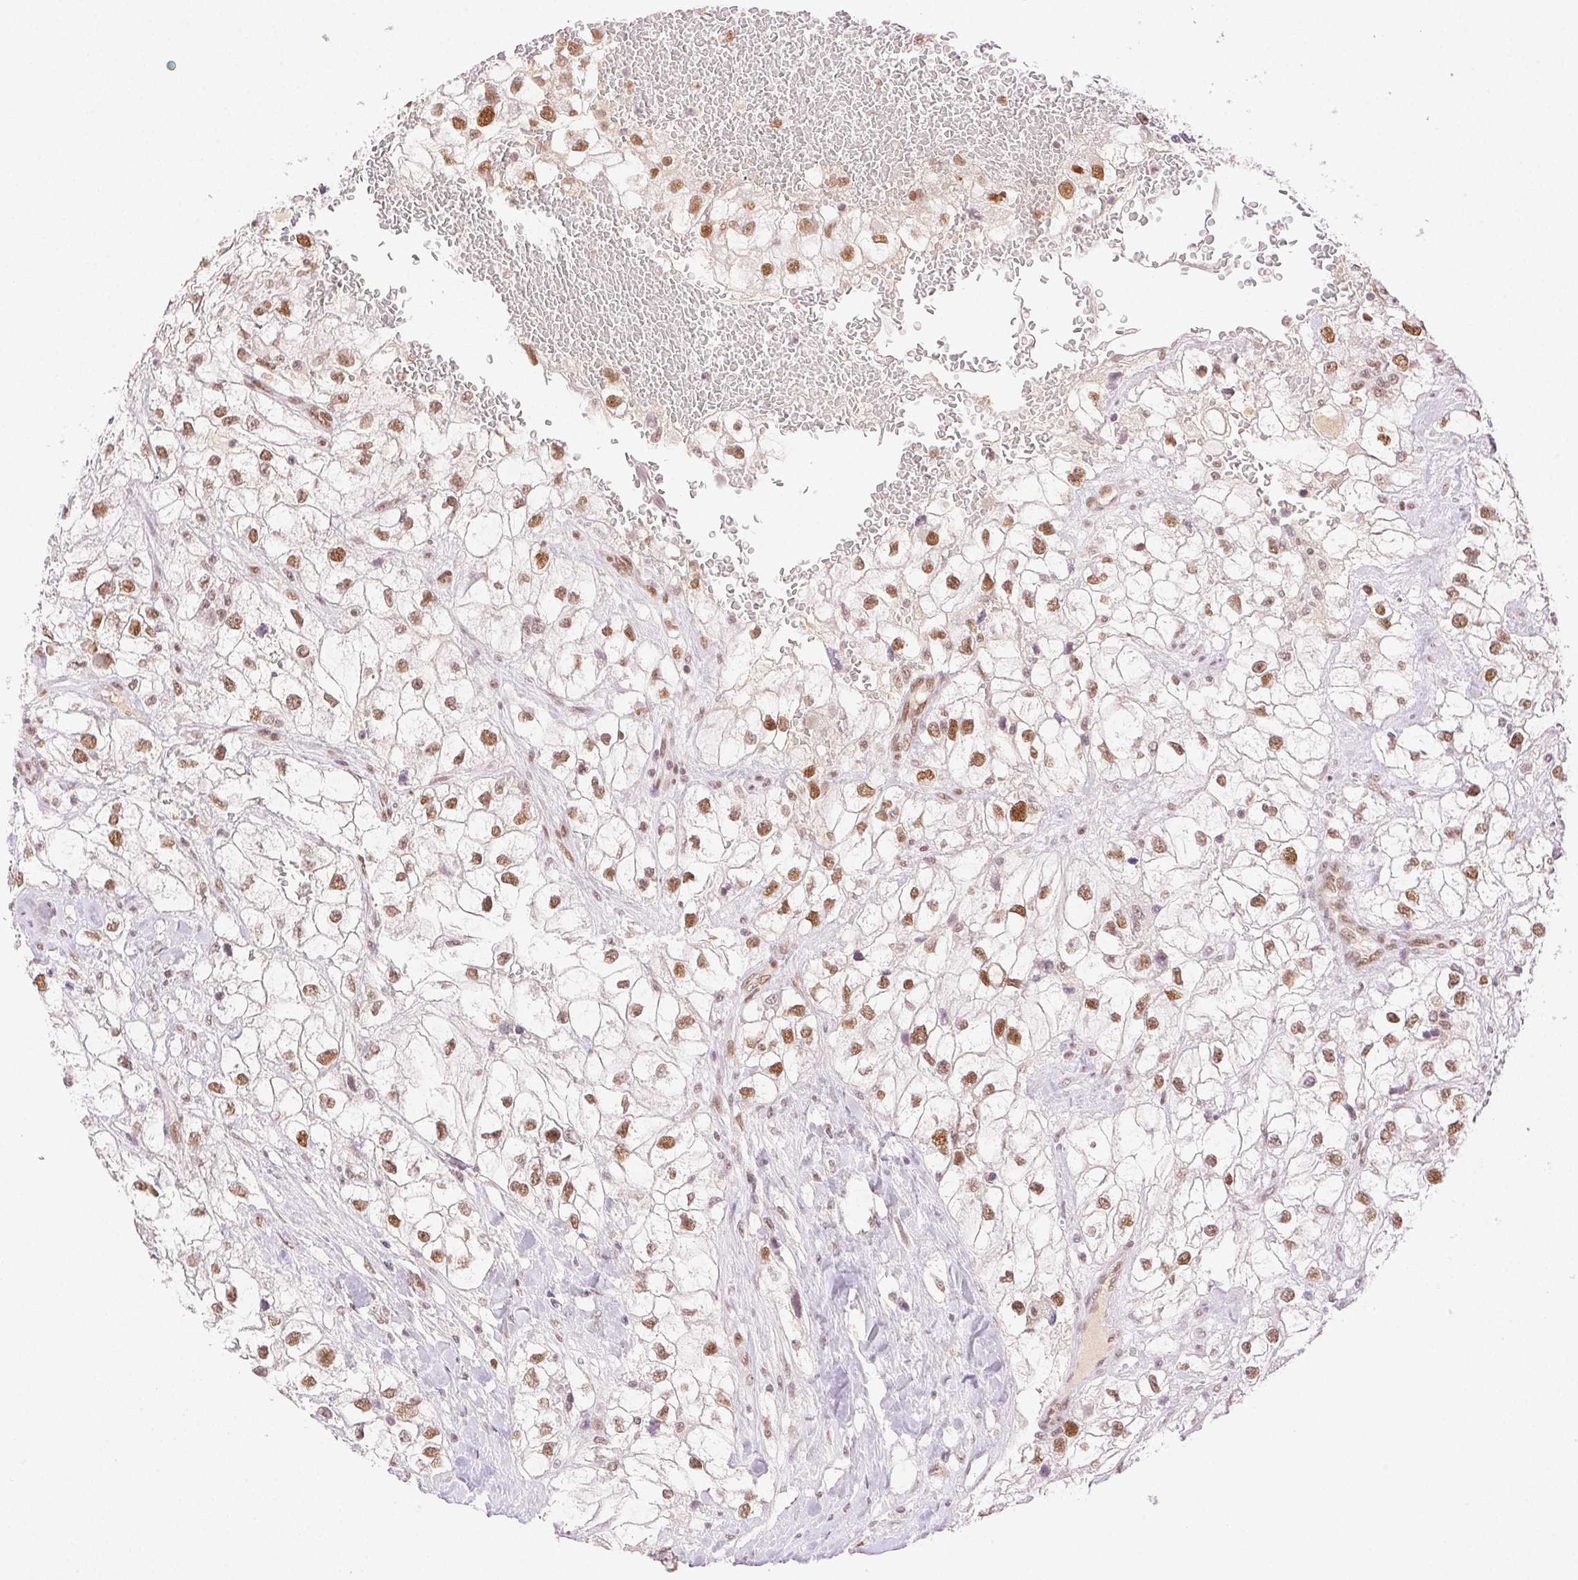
{"staining": {"intensity": "moderate", "quantity": ">75%", "location": "nuclear"}, "tissue": "renal cancer", "cell_type": "Tumor cells", "image_type": "cancer", "snomed": [{"axis": "morphology", "description": "Adenocarcinoma, NOS"}, {"axis": "topography", "description": "Kidney"}], "caption": "Protein expression analysis of adenocarcinoma (renal) displays moderate nuclear positivity in approximately >75% of tumor cells.", "gene": "H2AZ2", "patient": {"sex": "male", "age": 59}}